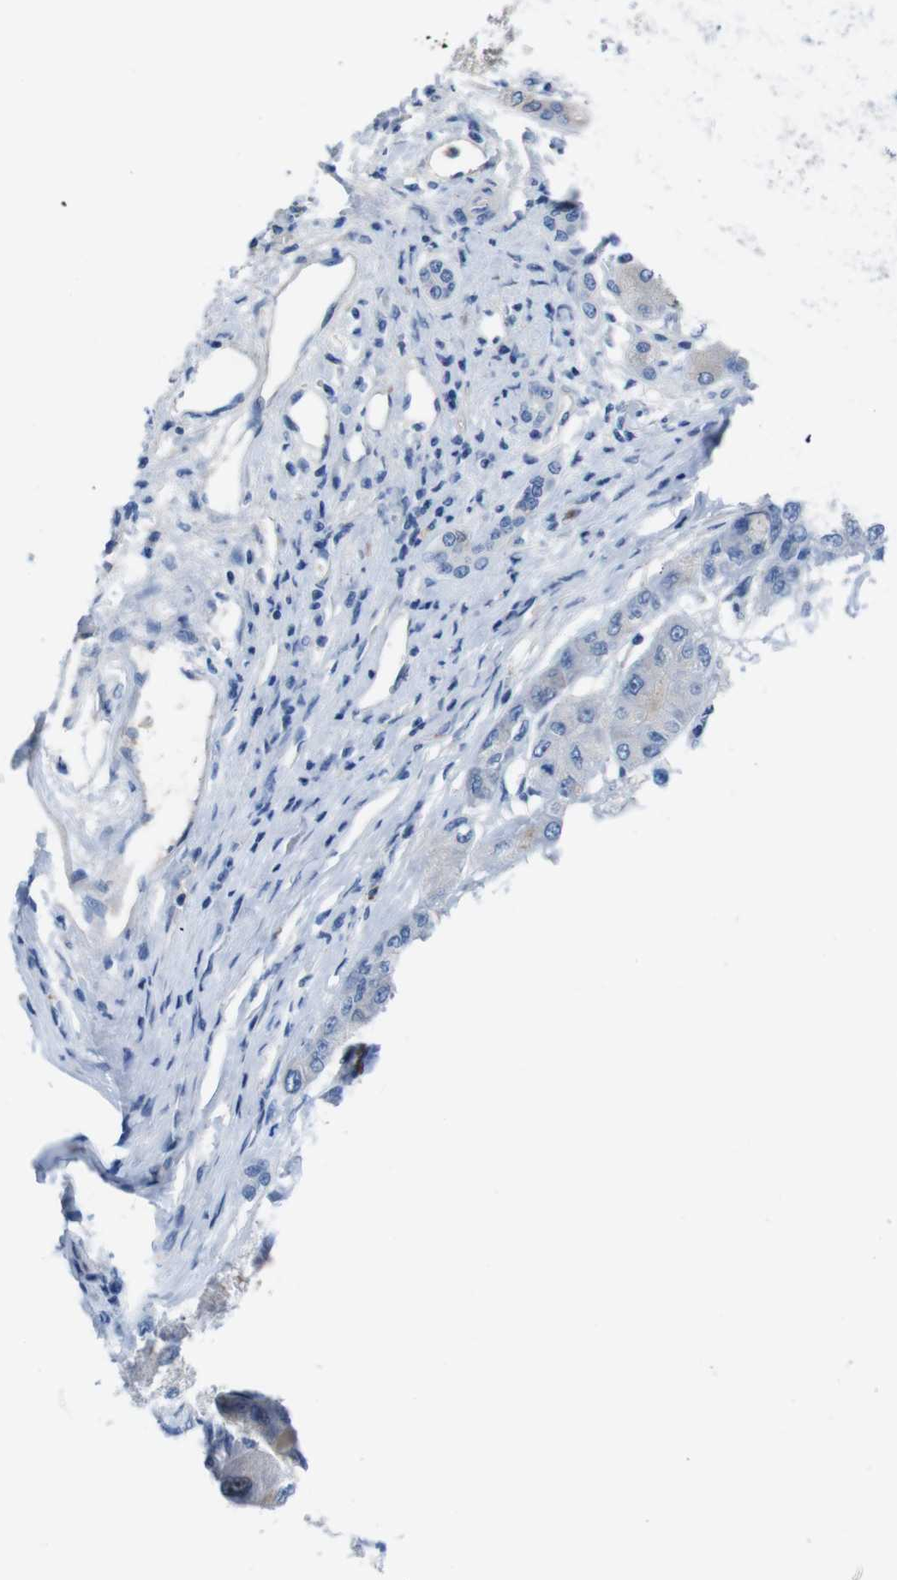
{"staining": {"intensity": "negative", "quantity": "none", "location": "none"}, "tissue": "liver cancer", "cell_type": "Tumor cells", "image_type": "cancer", "snomed": [{"axis": "morphology", "description": "Carcinoma, Hepatocellular, NOS"}, {"axis": "topography", "description": "Liver"}], "caption": "An immunohistochemistry histopathology image of hepatocellular carcinoma (liver) is shown. There is no staining in tumor cells of hepatocellular carcinoma (liver). (Brightfield microscopy of DAB (3,3'-diaminobenzidine) IHC at high magnification).", "gene": "C1RL", "patient": {"sex": "male", "age": 80}}